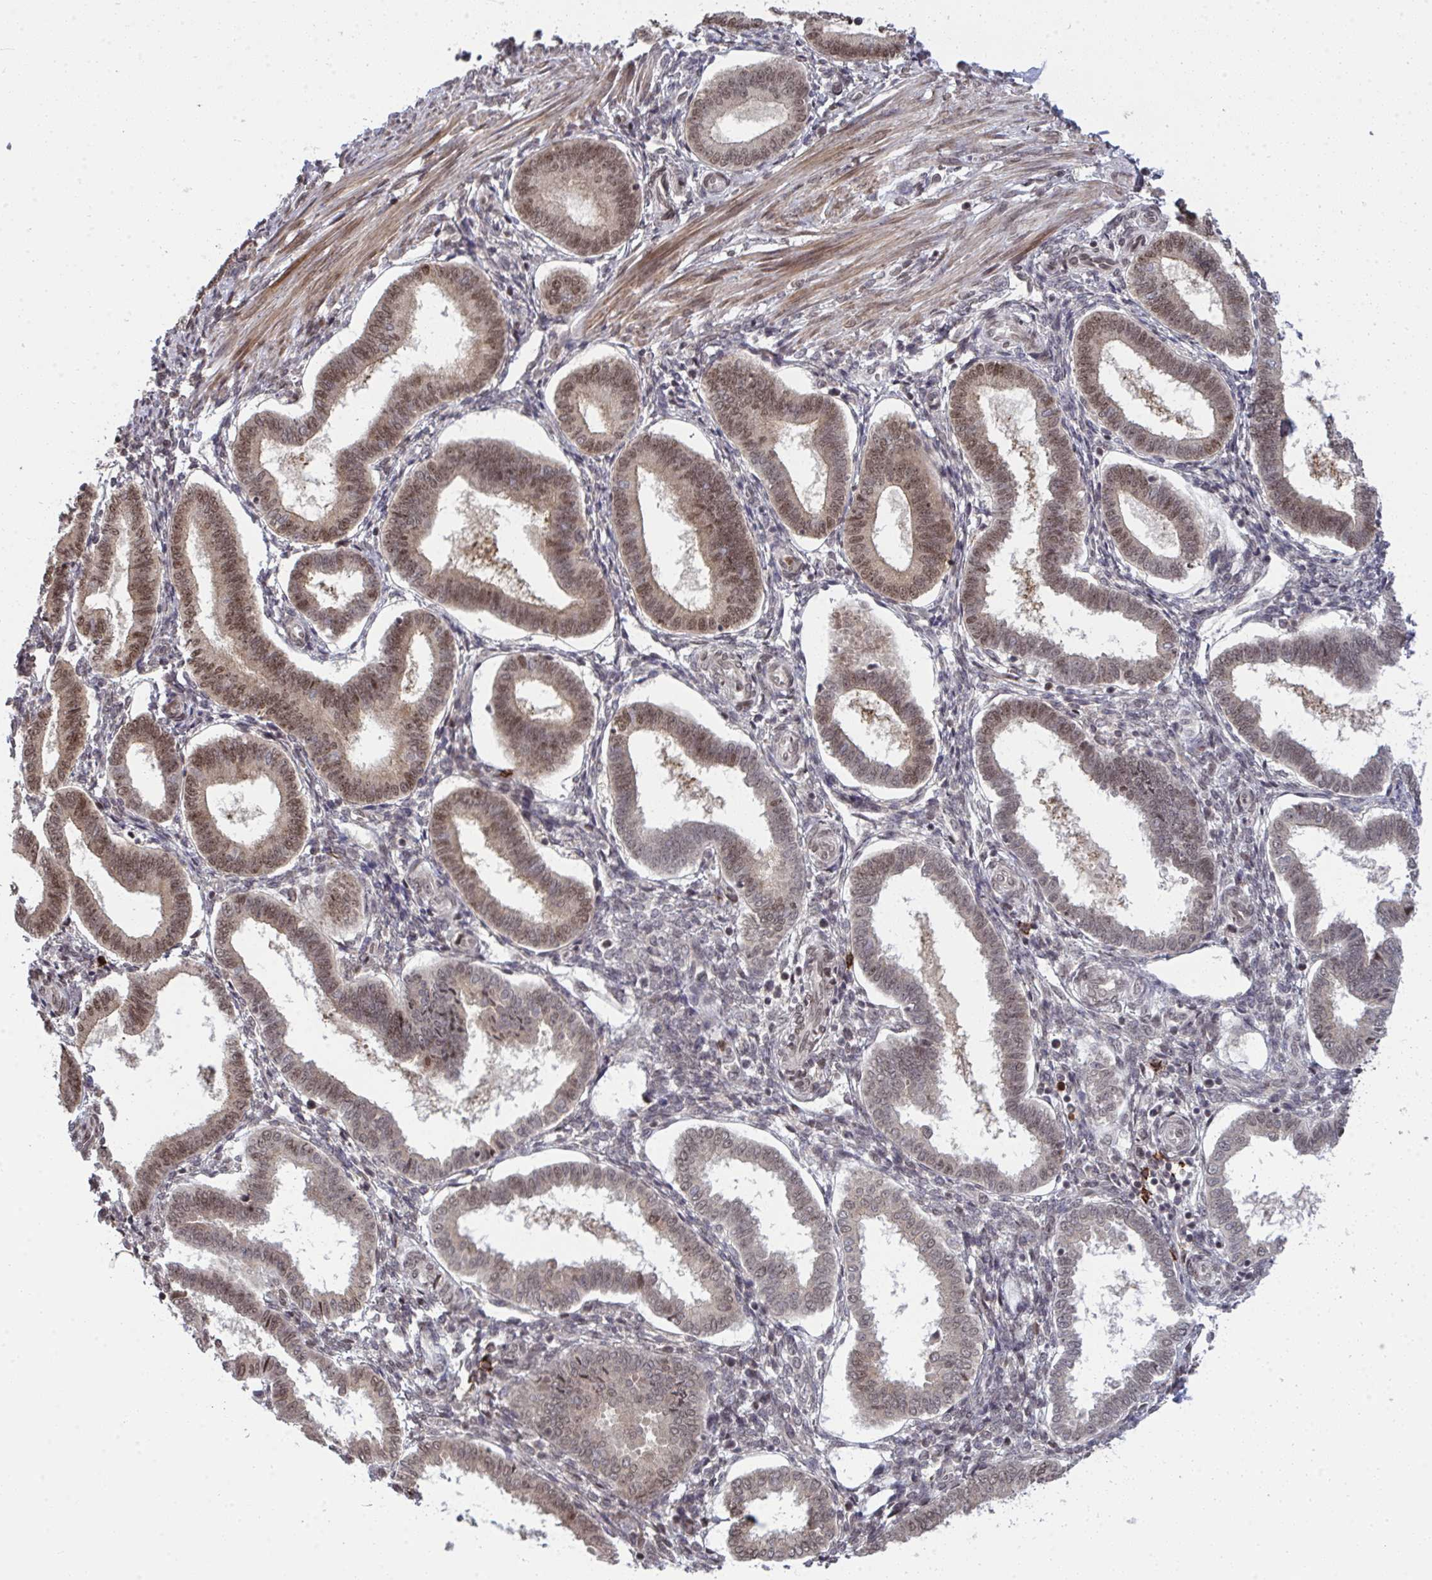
{"staining": {"intensity": "moderate", "quantity": "25%-75%", "location": "nuclear"}, "tissue": "endometrium", "cell_type": "Cells in endometrial stroma", "image_type": "normal", "snomed": [{"axis": "morphology", "description": "Normal tissue, NOS"}, {"axis": "topography", "description": "Endometrium"}], "caption": "DAB immunohistochemical staining of normal human endometrium reveals moderate nuclear protein staining in about 25%-75% of cells in endometrial stroma.", "gene": "UXT", "patient": {"sex": "female", "age": 24}}